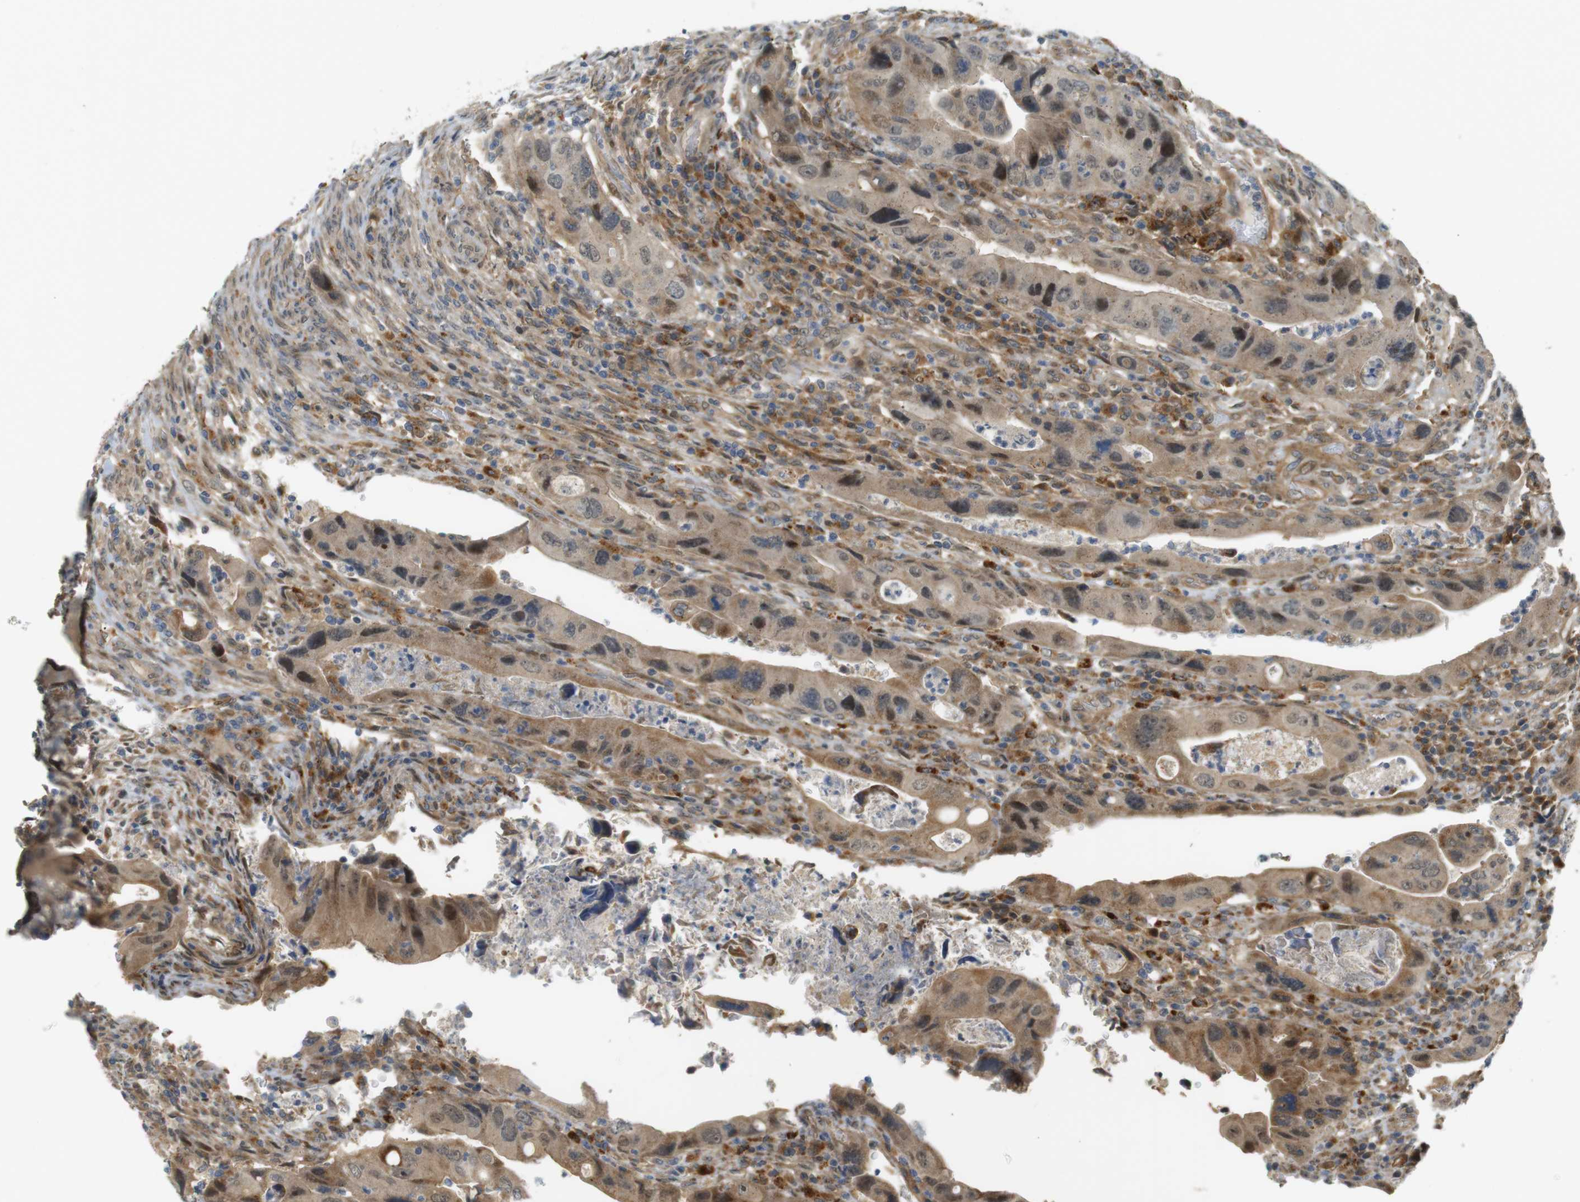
{"staining": {"intensity": "moderate", "quantity": ">75%", "location": "cytoplasmic/membranous,nuclear"}, "tissue": "colorectal cancer", "cell_type": "Tumor cells", "image_type": "cancer", "snomed": [{"axis": "morphology", "description": "Adenocarcinoma, NOS"}, {"axis": "topography", "description": "Rectum"}], "caption": "About >75% of tumor cells in colorectal cancer display moderate cytoplasmic/membranous and nuclear protein positivity as visualized by brown immunohistochemical staining.", "gene": "TSPAN9", "patient": {"sex": "female", "age": 57}}